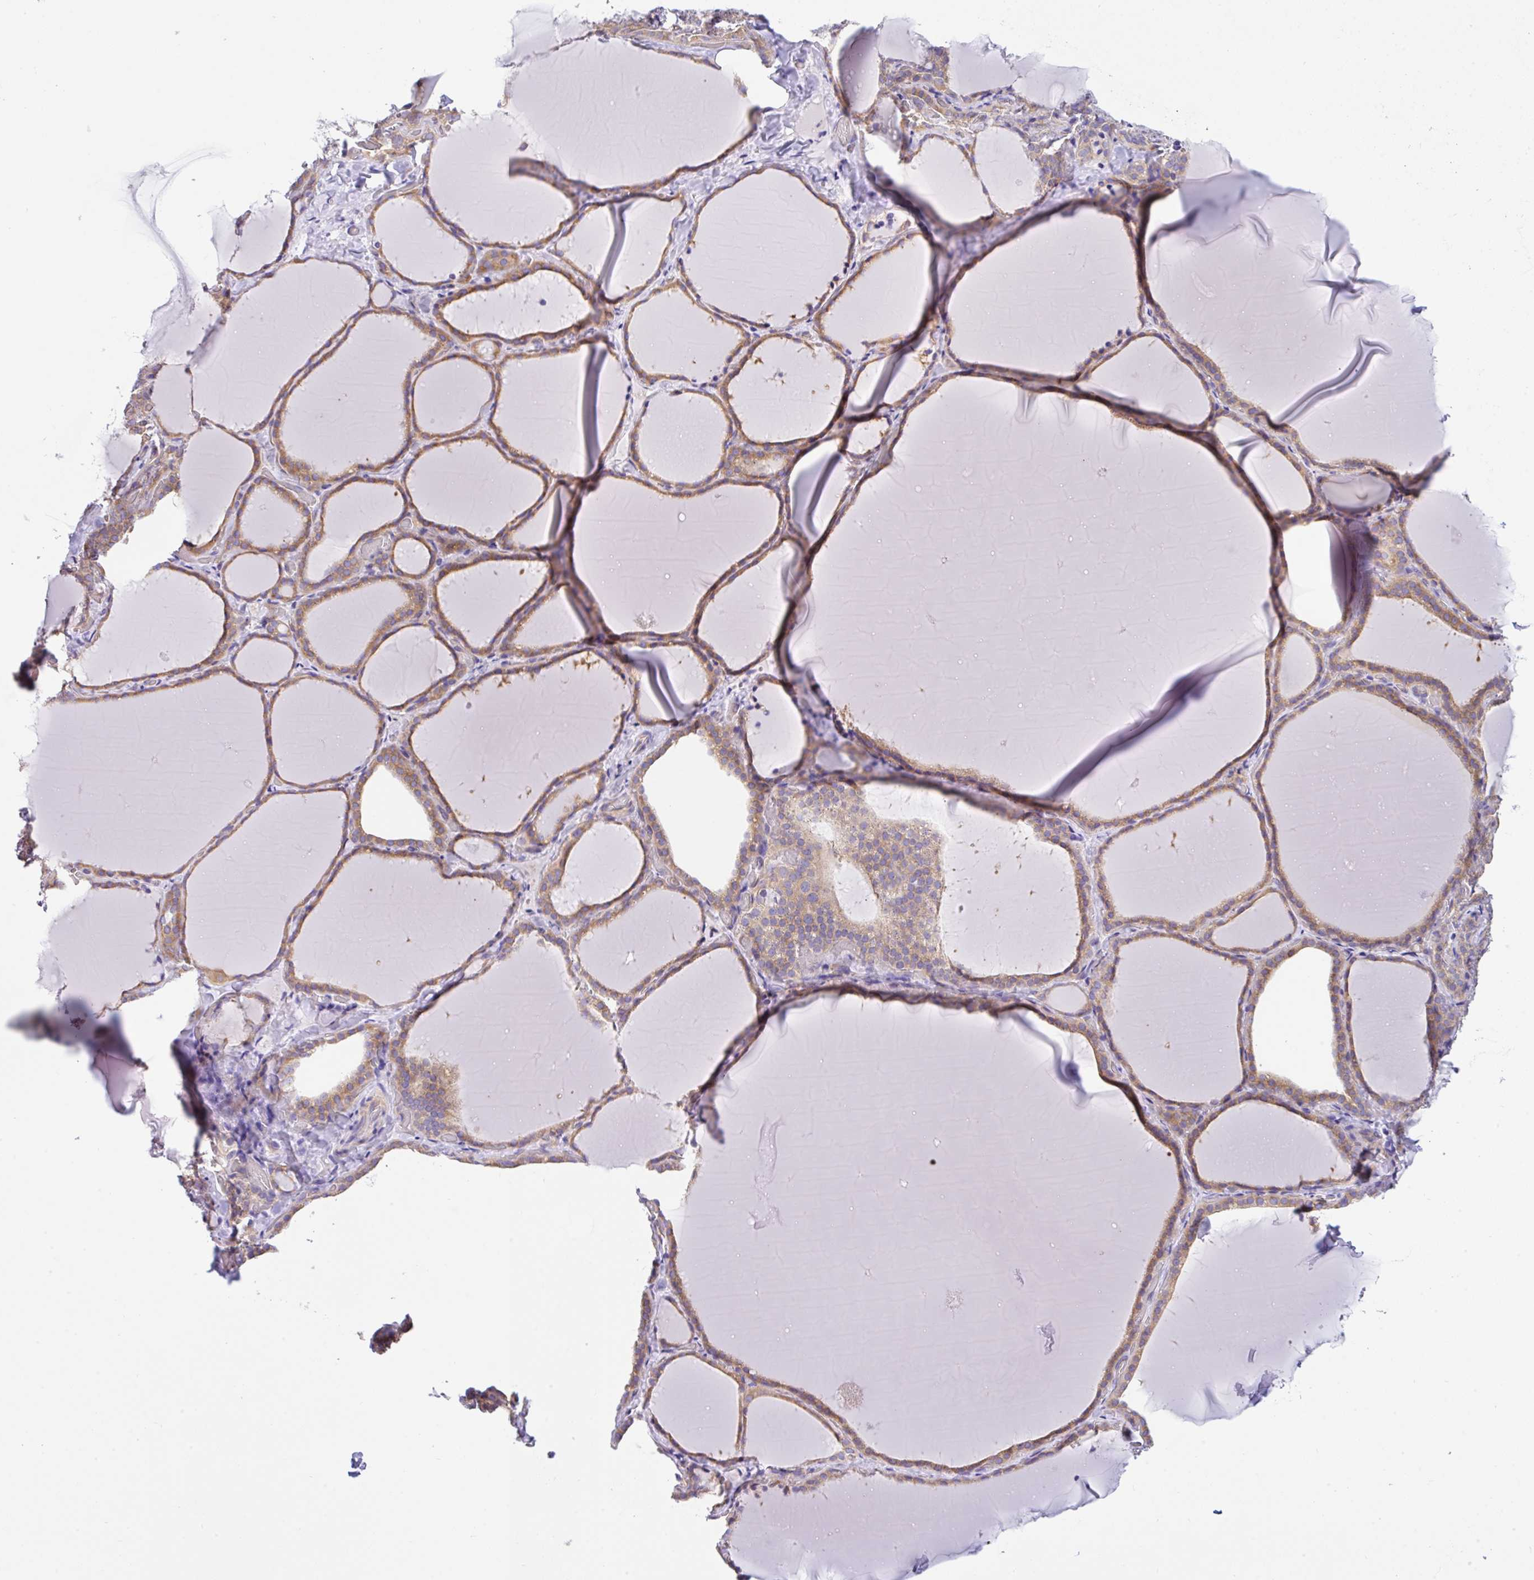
{"staining": {"intensity": "moderate", "quantity": ">75%", "location": "cytoplasmic/membranous"}, "tissue": "thyroid gland", "cell_type": "Glandular cells", "image_type": "normal", "snomed": [{"axis": "morphology", "description": "Normal tissue, NOS"}, {"axis": "topography", "description": "Thyroid gland"}], "caption": "The photomicrograph displays immunohistochemical staining of benign thyroid gland. There is moderate cytoplasmic/membranous staining is seen in about >75% of glandular cells.", "gene": "GFPT2", "patient": {"sex": "female", "age": 22}}